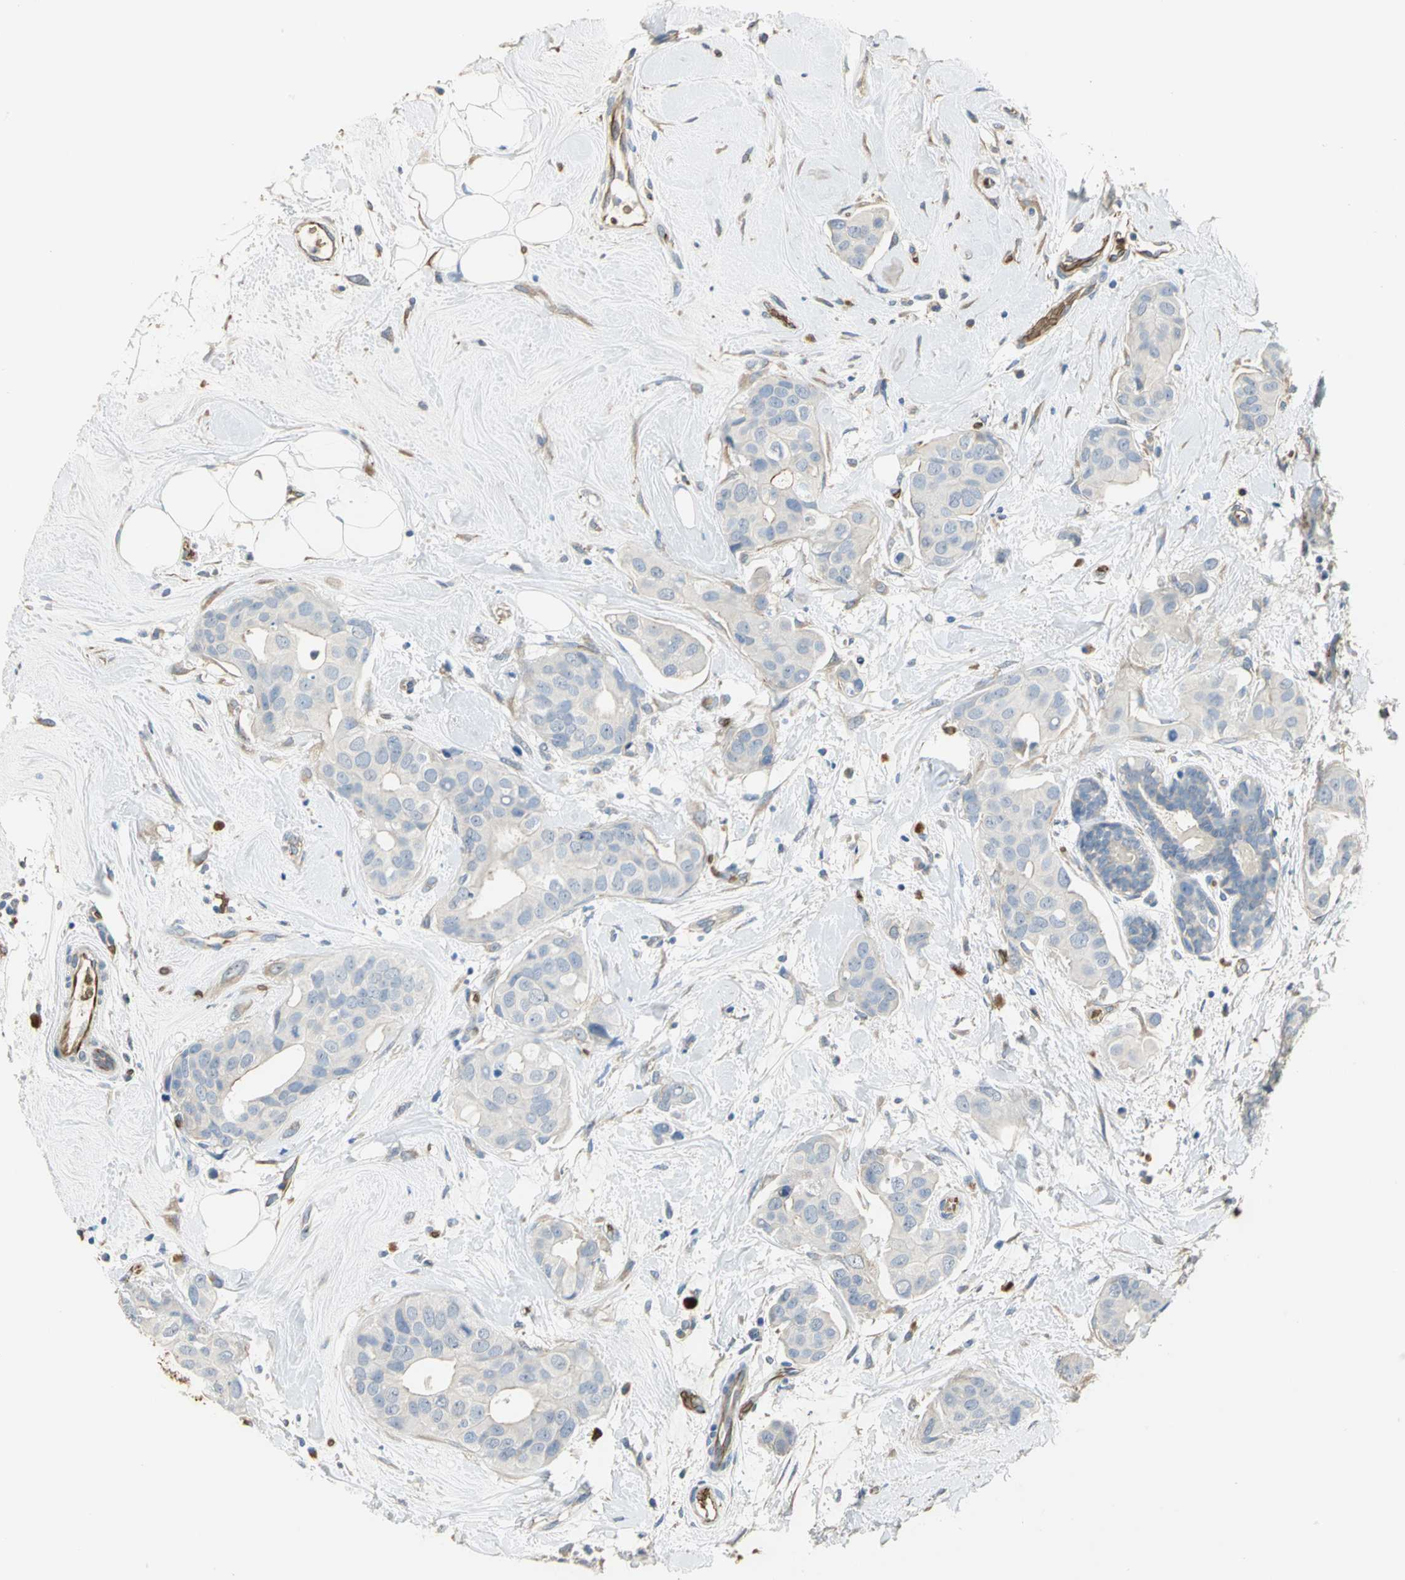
{"staining": {"intensity": "weak", "quantity": "25%-75%", "location": "cytoplasmic/membranous"}, "tissue": "breast cancer", "cell_type": "Tumor cells", "image_type": "cancer", "snomed": [{"axis": "morphology", "description": "Duct carcinoma"}, {"axis": "topography", "description": "Breast"}], "caption": "Protein staining demonstrates weak cytoplasmic/membranous staining in approximately 25%-75% of tumor cells in breast infiltrating ductal carcinoma. (IHC, brightfield microscopy, high magnification).", "gene": "TREM1", "patient": {"sex": "female", "age": 40}}